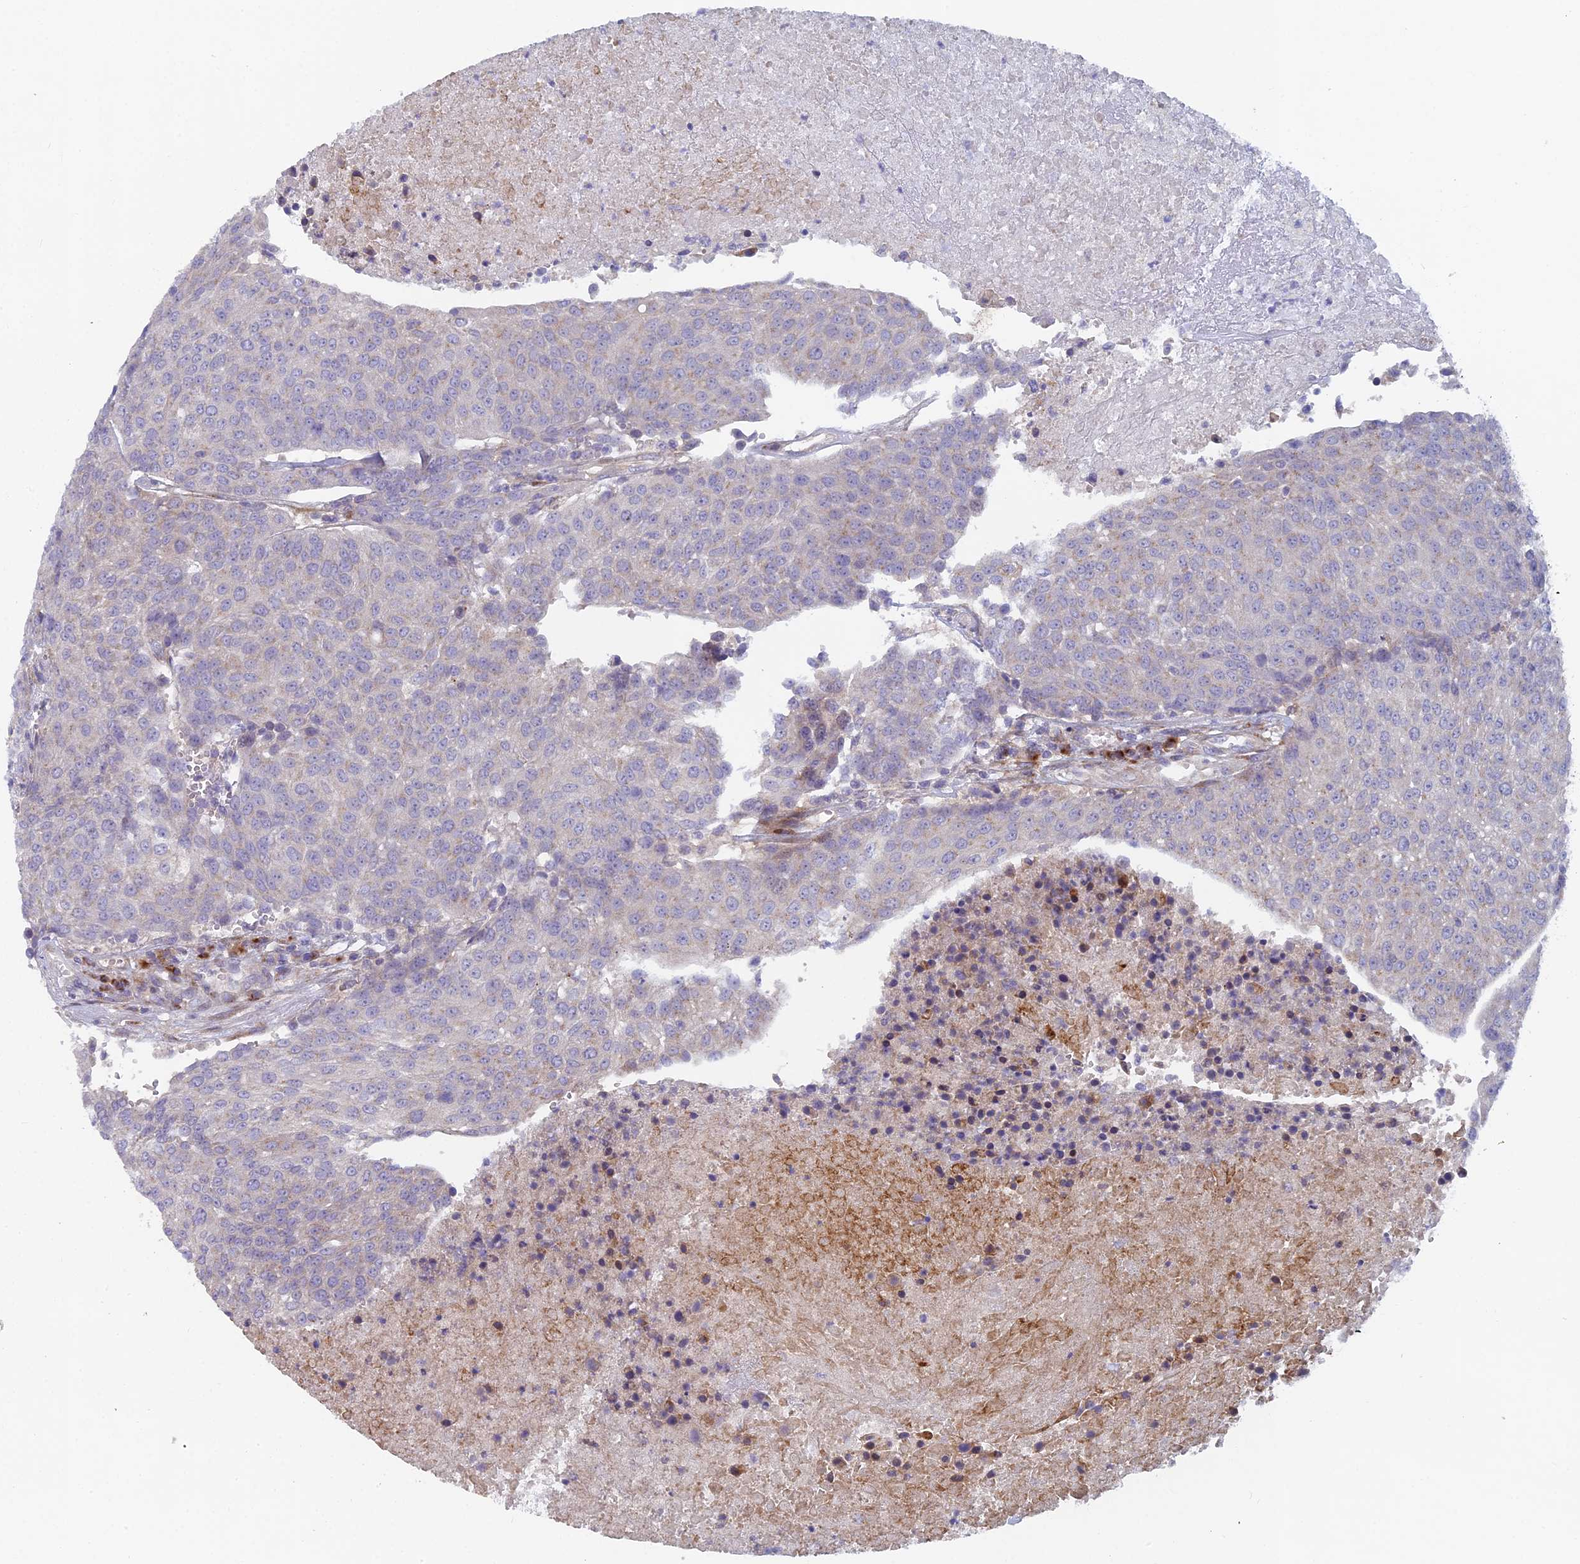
{"staining": {"intensity": "negative", "quantity": "none", "location": "none"}, "tissue": "urothelial cancer", "cell_type": "Tumor cells", "image_type": "cancer", "snomed": [{"axis": "morphology", "description": "Urothelial carcinoma, High grade"}, {"axis": "topography", "description": "Urinary bladder"}], "caption": "Tumor cells show no significant staining in urothelial cancer.", "gene": "B9D2", "patient": {"sex": "female", "age": 85}}